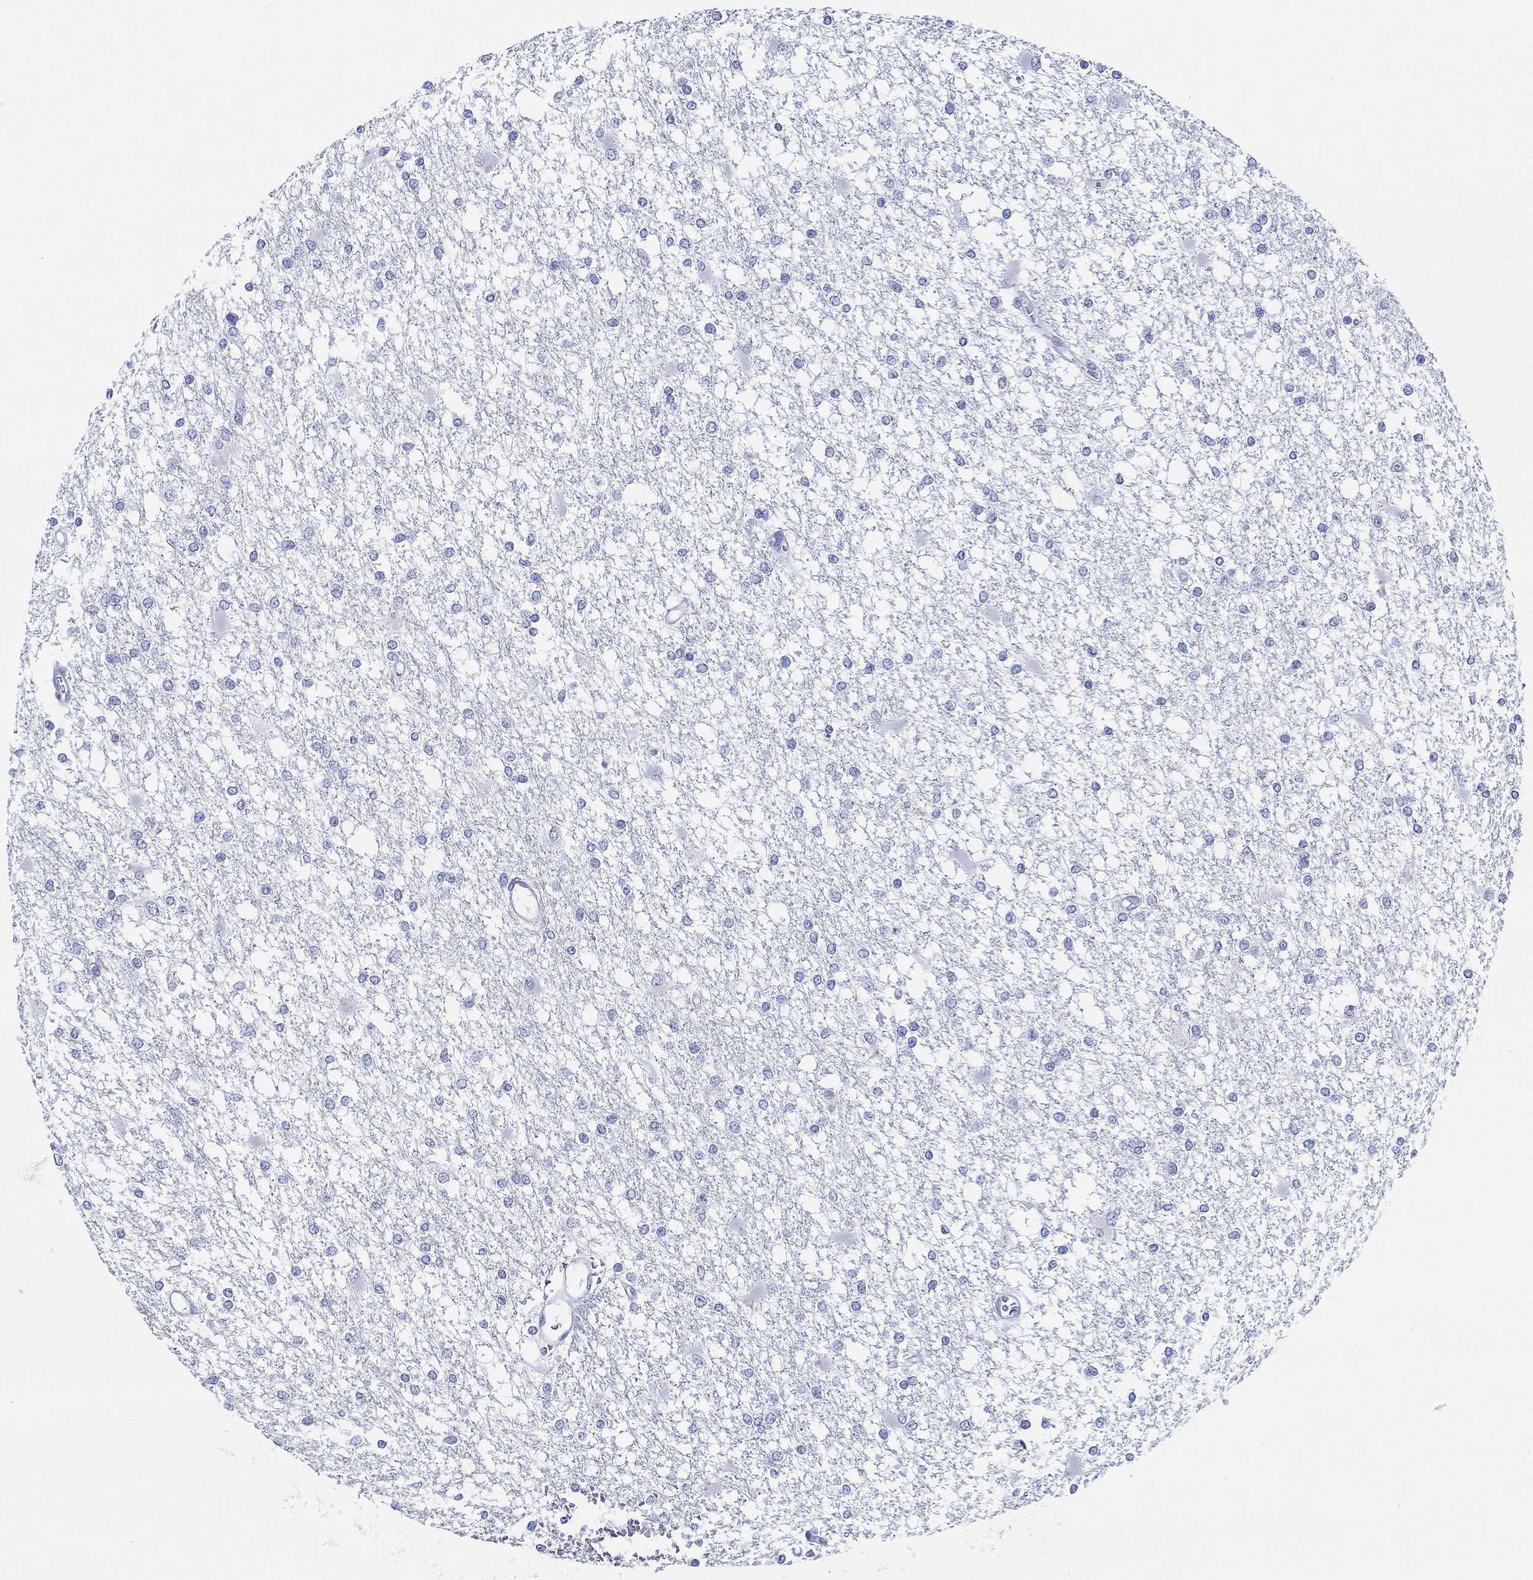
{"staining": {"intensity": "negative", "quantity": "none", "location": "none"}, "tissue": "glioma", "cell_type": "Tumor cells", "image_type": "cancer", "snomed": [{"axis": "morphology", "description": "Glioma, malignant, High grade"}, {"axis": "topography", "description": "Cerebral cortex"}], "caption": "Immunohistochemistry (IHC) of malignant glioma (high-grade) exhibits no staining in tumor cells.", "gene": "H1-1", "patient": {"sex": "male", "age": 79}}